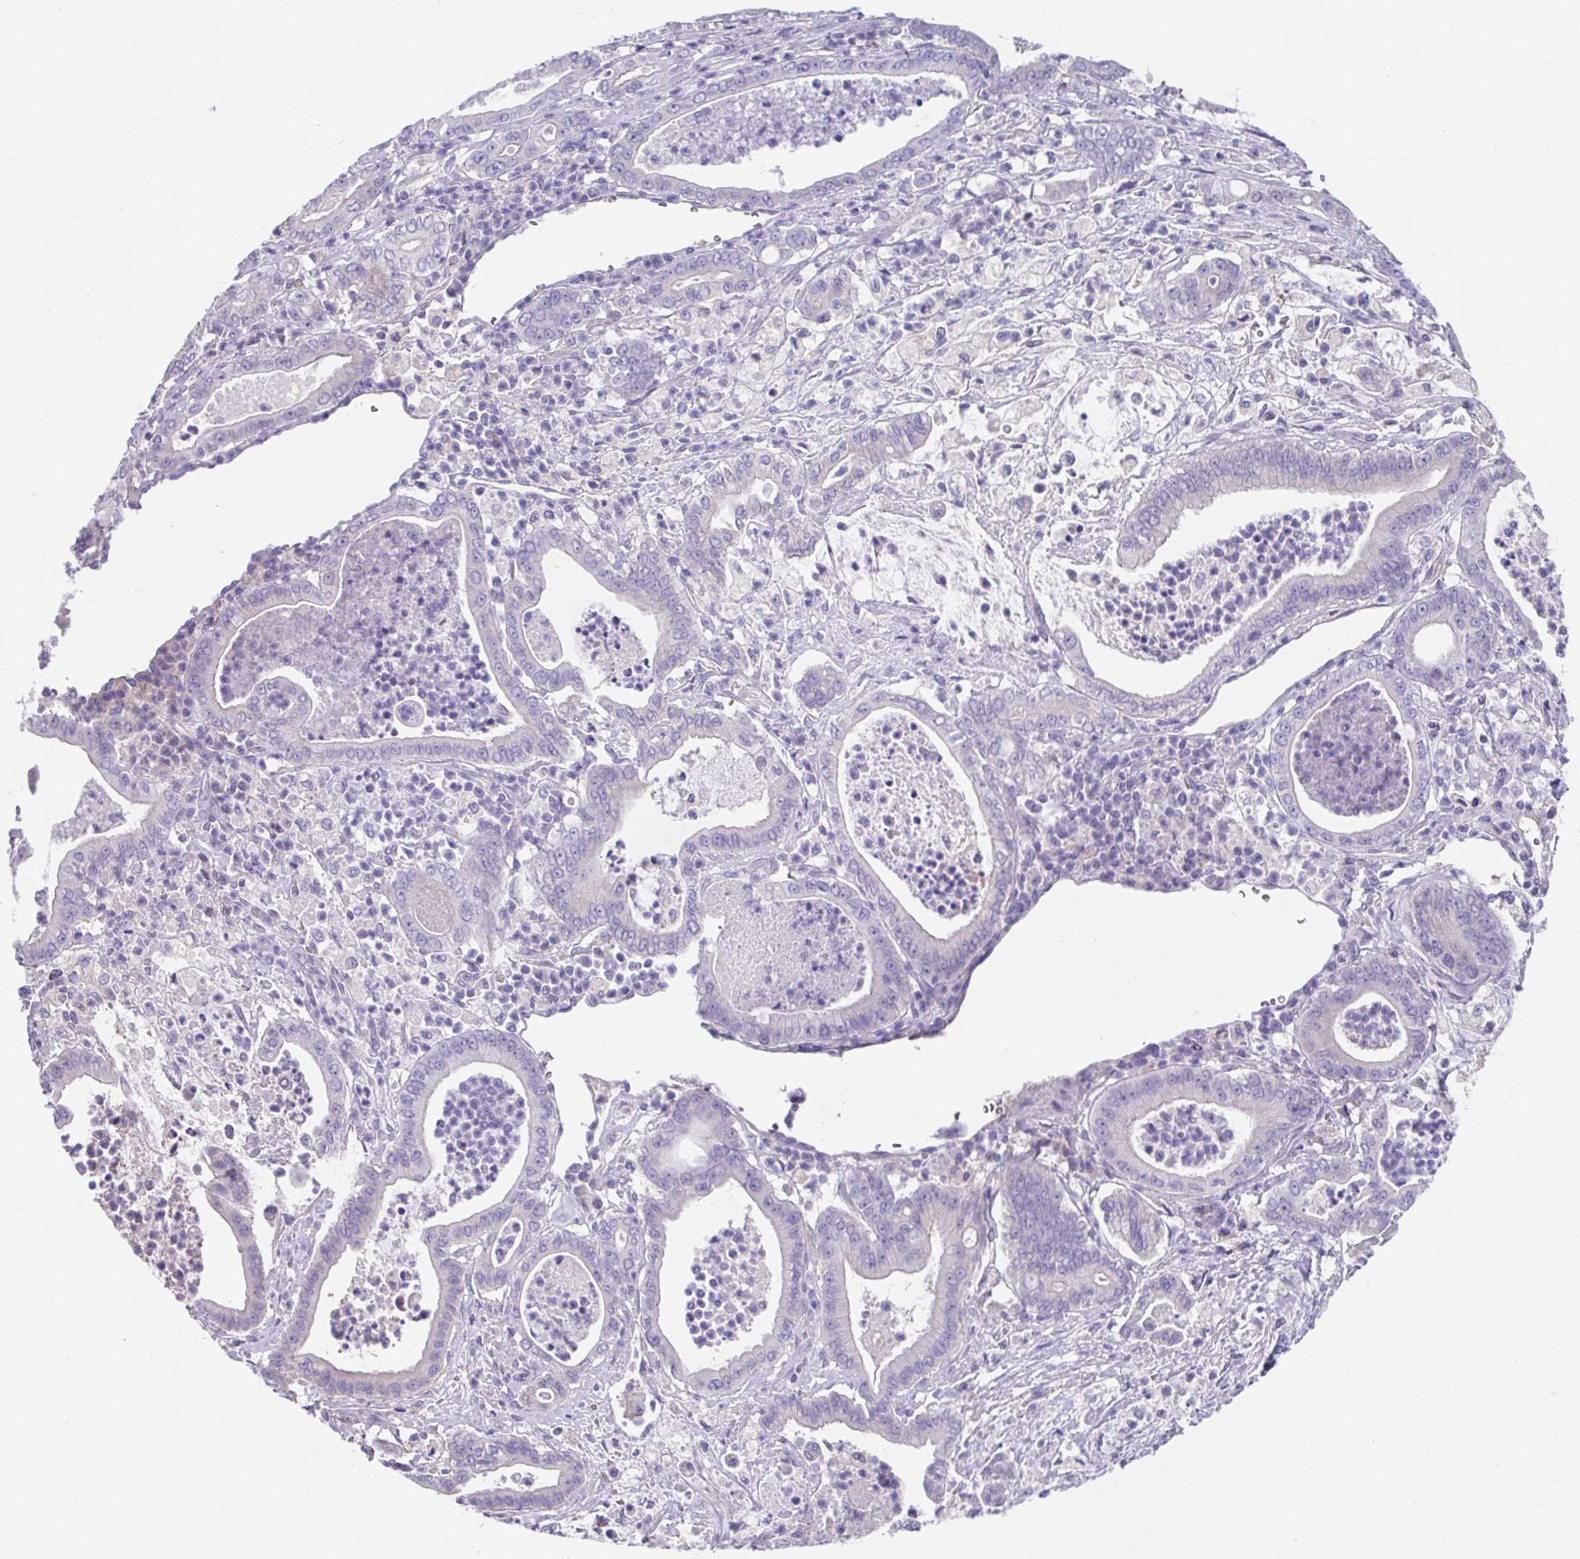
{"staining": {"intensity": "negative", "quantity": "none", "location": "none"}, "tissue": "pancreatic cancer", "cell_type": "Tumor cells", "image_type": "cancer", "snomed": [{"axis": "morphology", "description": "Adenocarcinoma, NOS"}, {"axis": "topography", "description": "Pancreas"}], "caption": "Tumor cells are negative for protein expression in human pancreatic cancer. (Immunohistochemistry (ihc), brightfield microscopy, high magnification).", "gene": "CCSAP", "patient": {"sex": "male", "age": 71}}